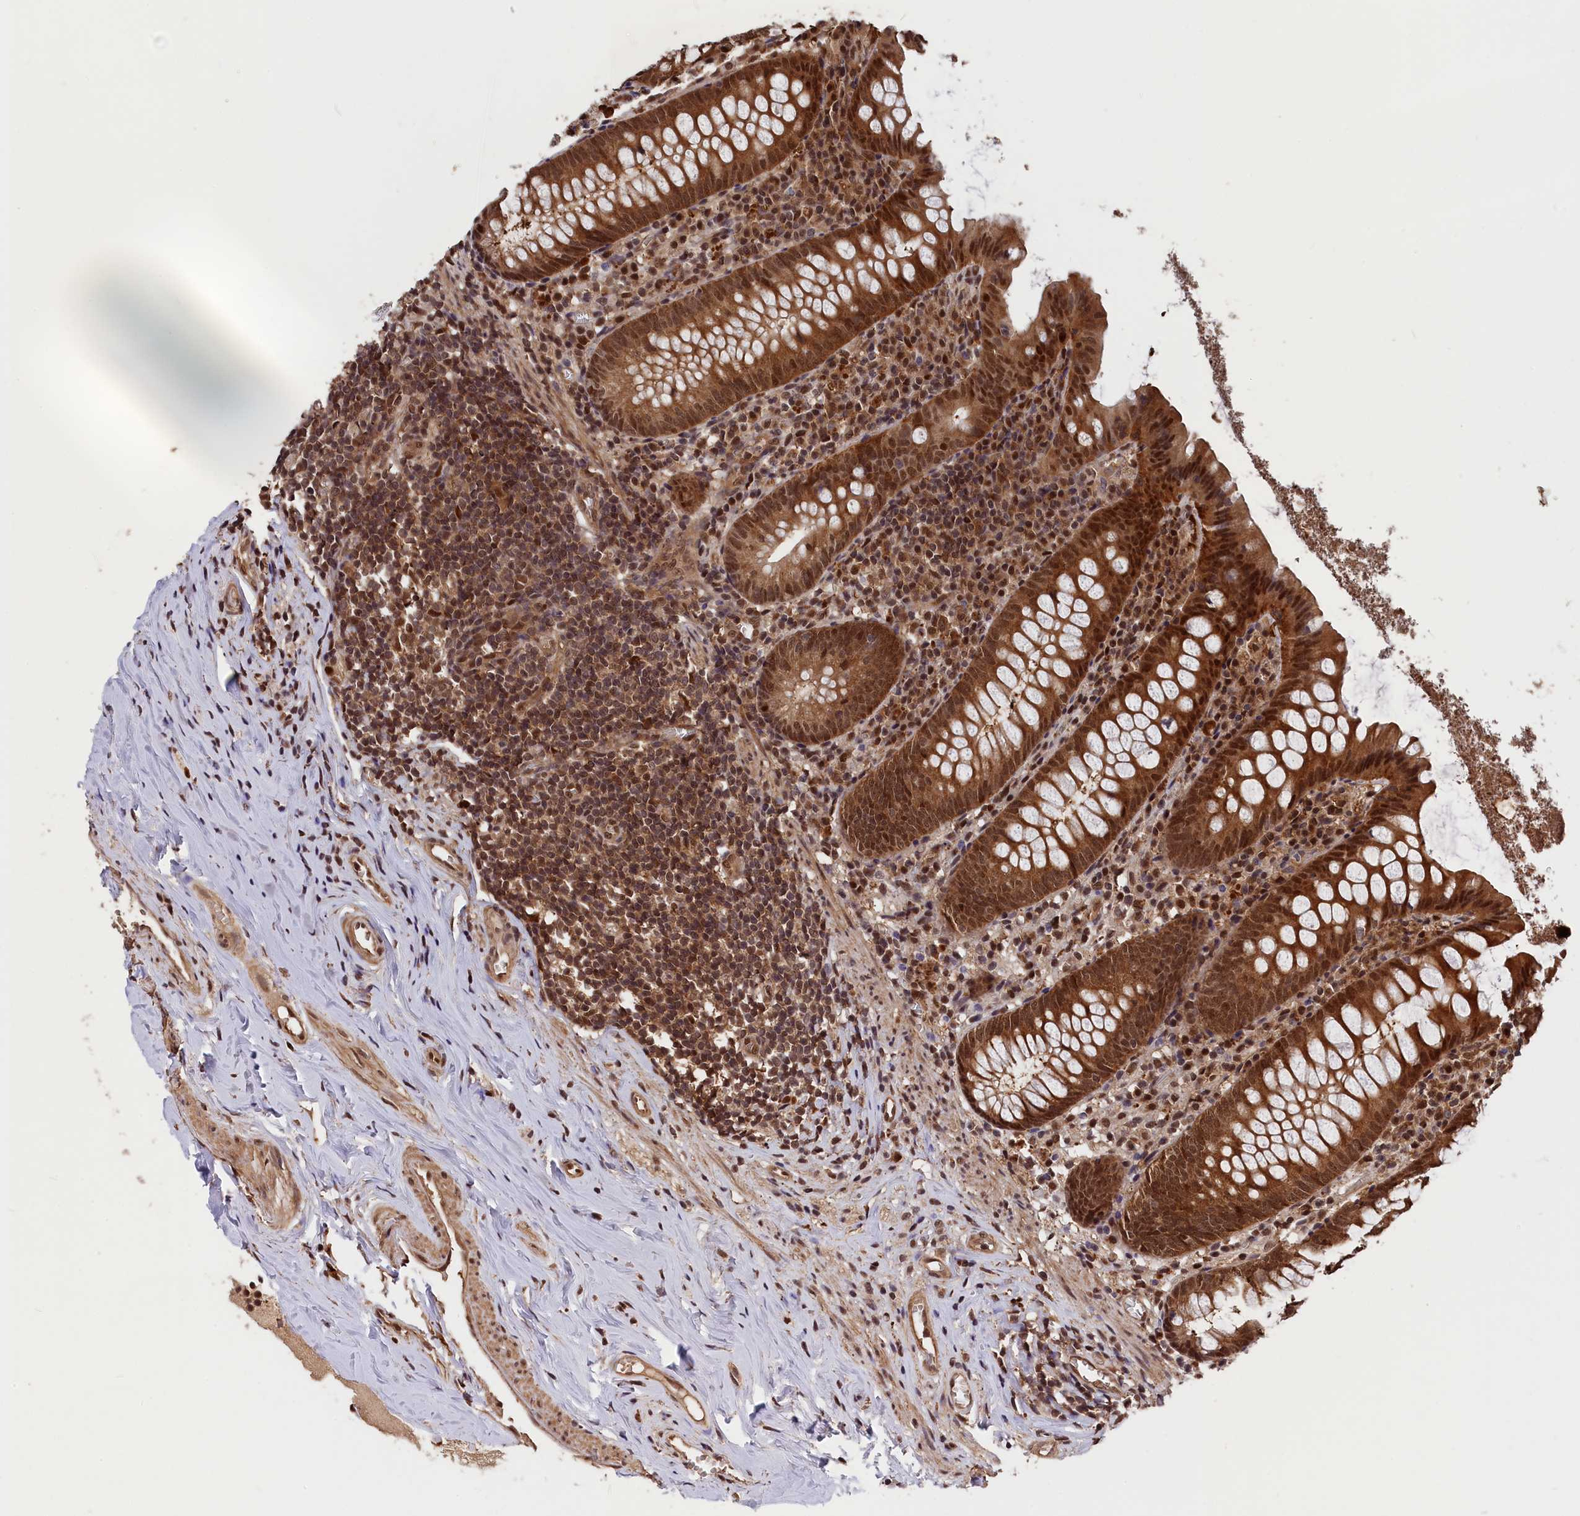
{"staining": {"intensity": "strong", "quantity": ">75%", "location": "cytoplasmic/membranous,nuclear"}, "tissue": "appendix", "cell_type": "Glandular cells", "image_type": "normal", "snomed": [{"axis": "morphology", "description": "Normal tissue, NOS"}, {"axis": "topography", "description": "Appendix"}], "caption": "High-power microscopy captured an immunohistochemistry (IHC) image of normal appendix, revealing strong cytoplasmic/membranous,nuclear expression in about >75% of glandular cells. (DAB IHC, brown staining for protein, blue staining for nuclei).", "gene": "ADRM1", "patient": {"sex": "female", "age": 51}}